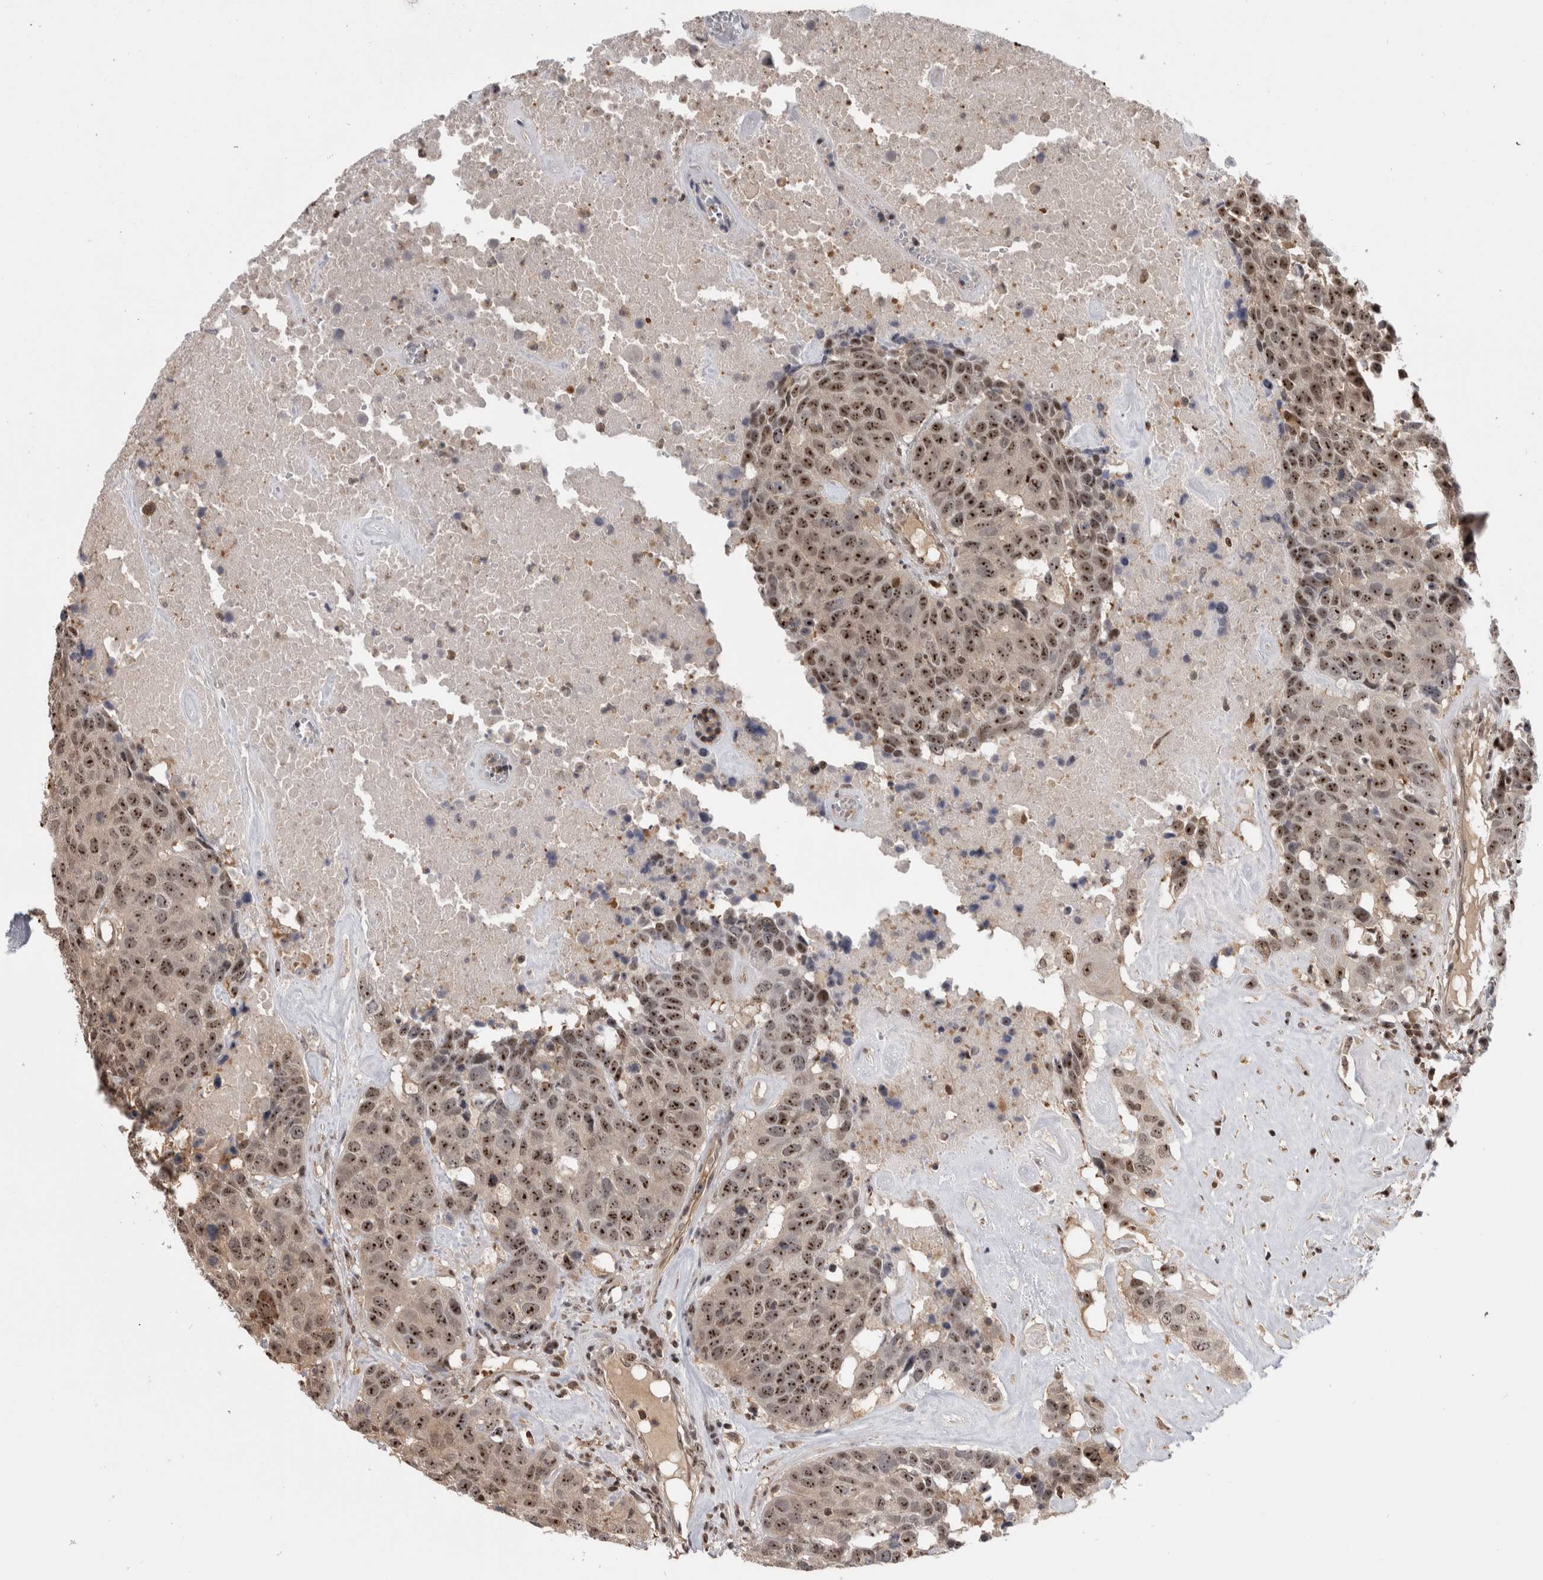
{"staining": {"intensity": "moderate", "quantity": ">75%", "location": "nuclear"}, "tissue": "head and neck cancer", "cell_type": "Tumor cells", "image_type": "cancer", "snomed": [{"axis": "morphology", "description": "Squamous cell carcinoma, NOS"}, {"axis": "topography", "description": "Head-Neck"}], "caption": "The micrograph reveals a brown stain indicating the presence of a protein in the nuclear of tumor cells in head and neck cancer.", "gene": "TDRD7", "patient": {"sex": "male", "age": 66}}